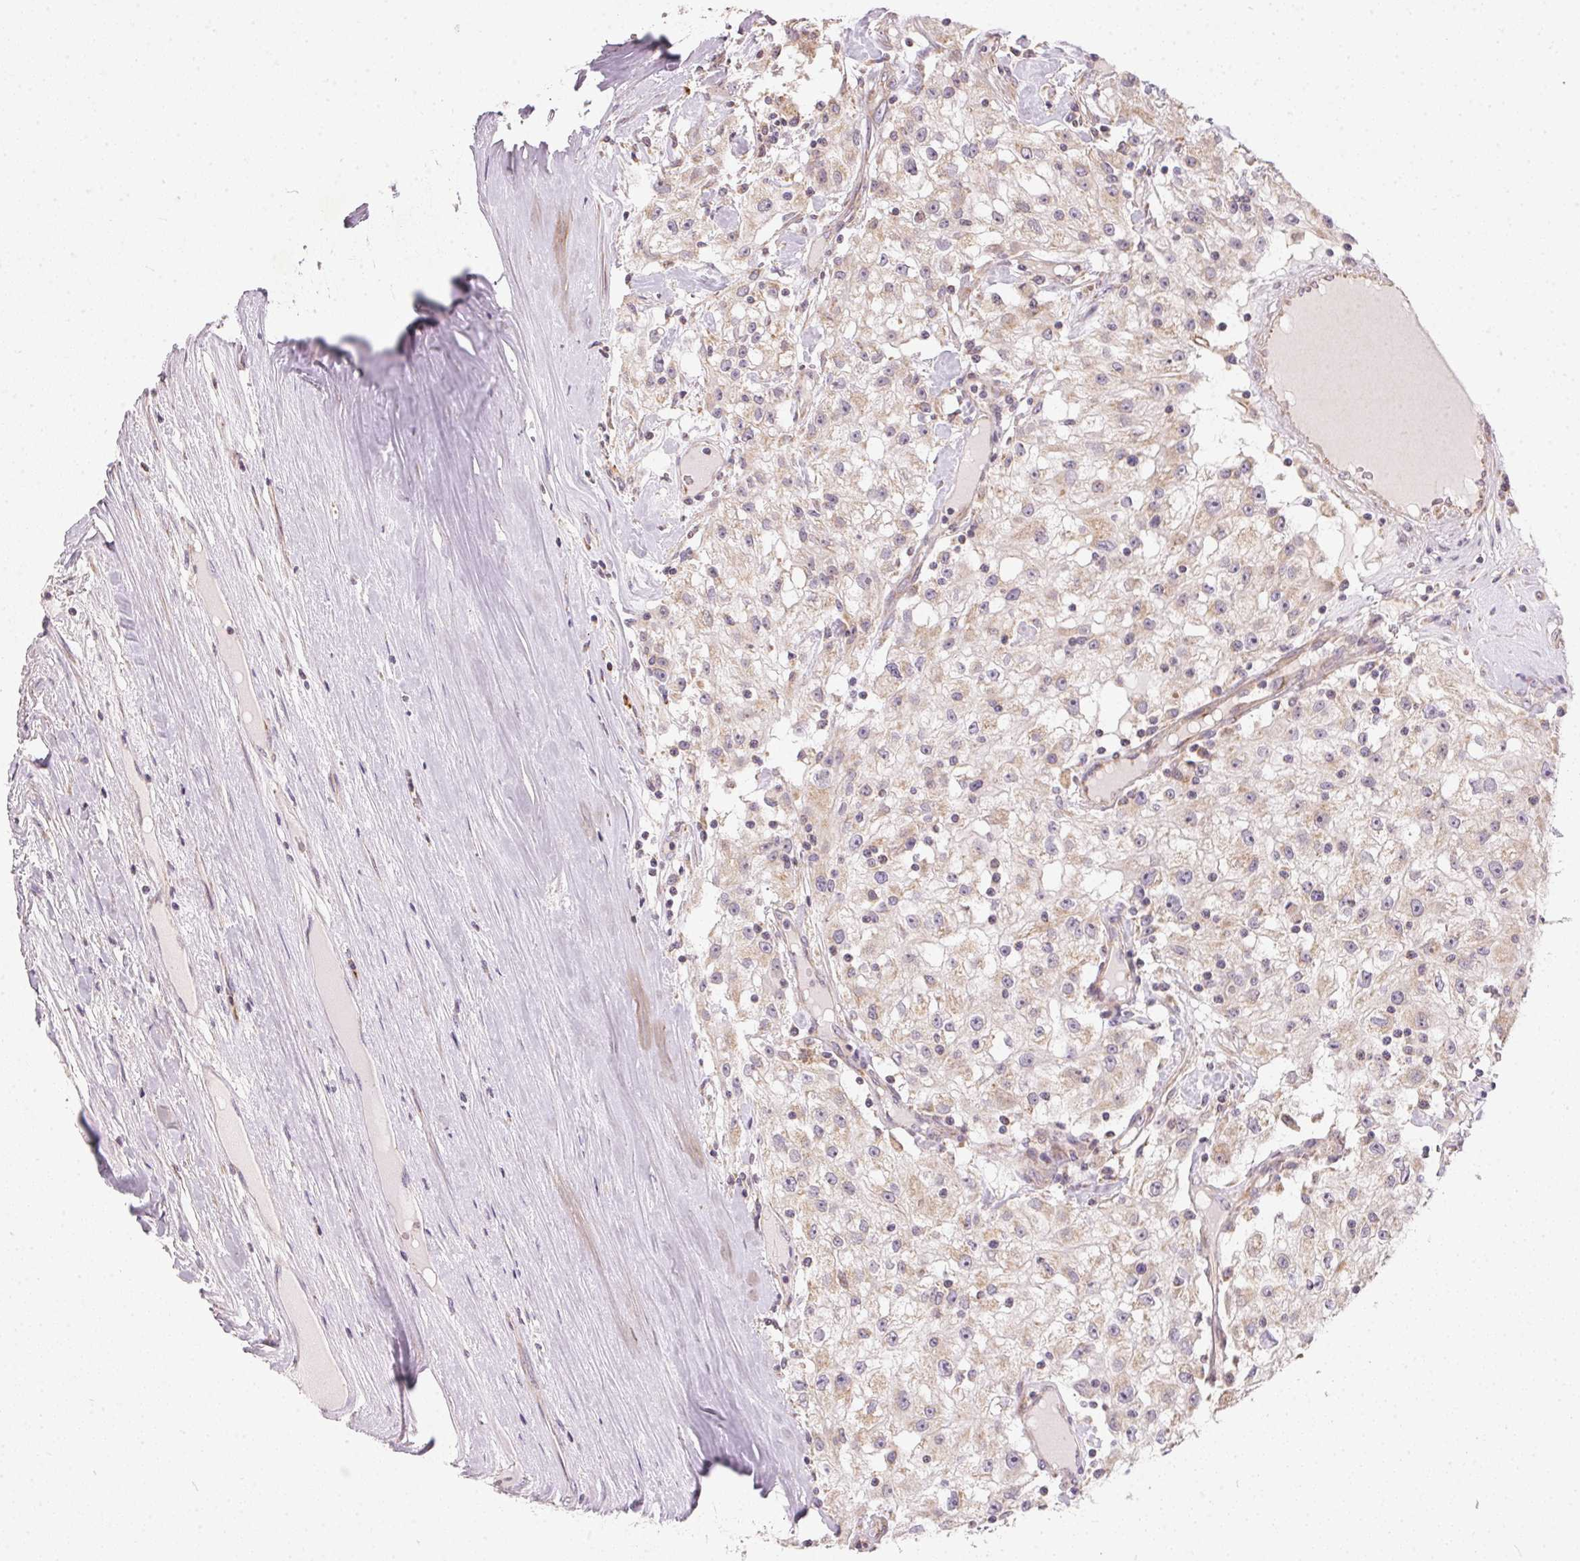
{"staining": {"intensity": "weak", "quantity": "25%-75%", "location": "cytoplasmic/membranous"}, "tissue": "renal cancer", "cell_type": "Tumor cells", "image_type": "cancer", "snomed": [{"axis": "morphology", "description": "Adenocarcinoma, NOS"}, {"axis": "topography", "description": "Kidney"}], "caption": "Tumor cells reveal weak cytoplasmic/membranous expression in approximately 25%-75% of cells in renal cancer.", "gene": "VWA5B2", "patient": {"sex": "female", "age": 67}}